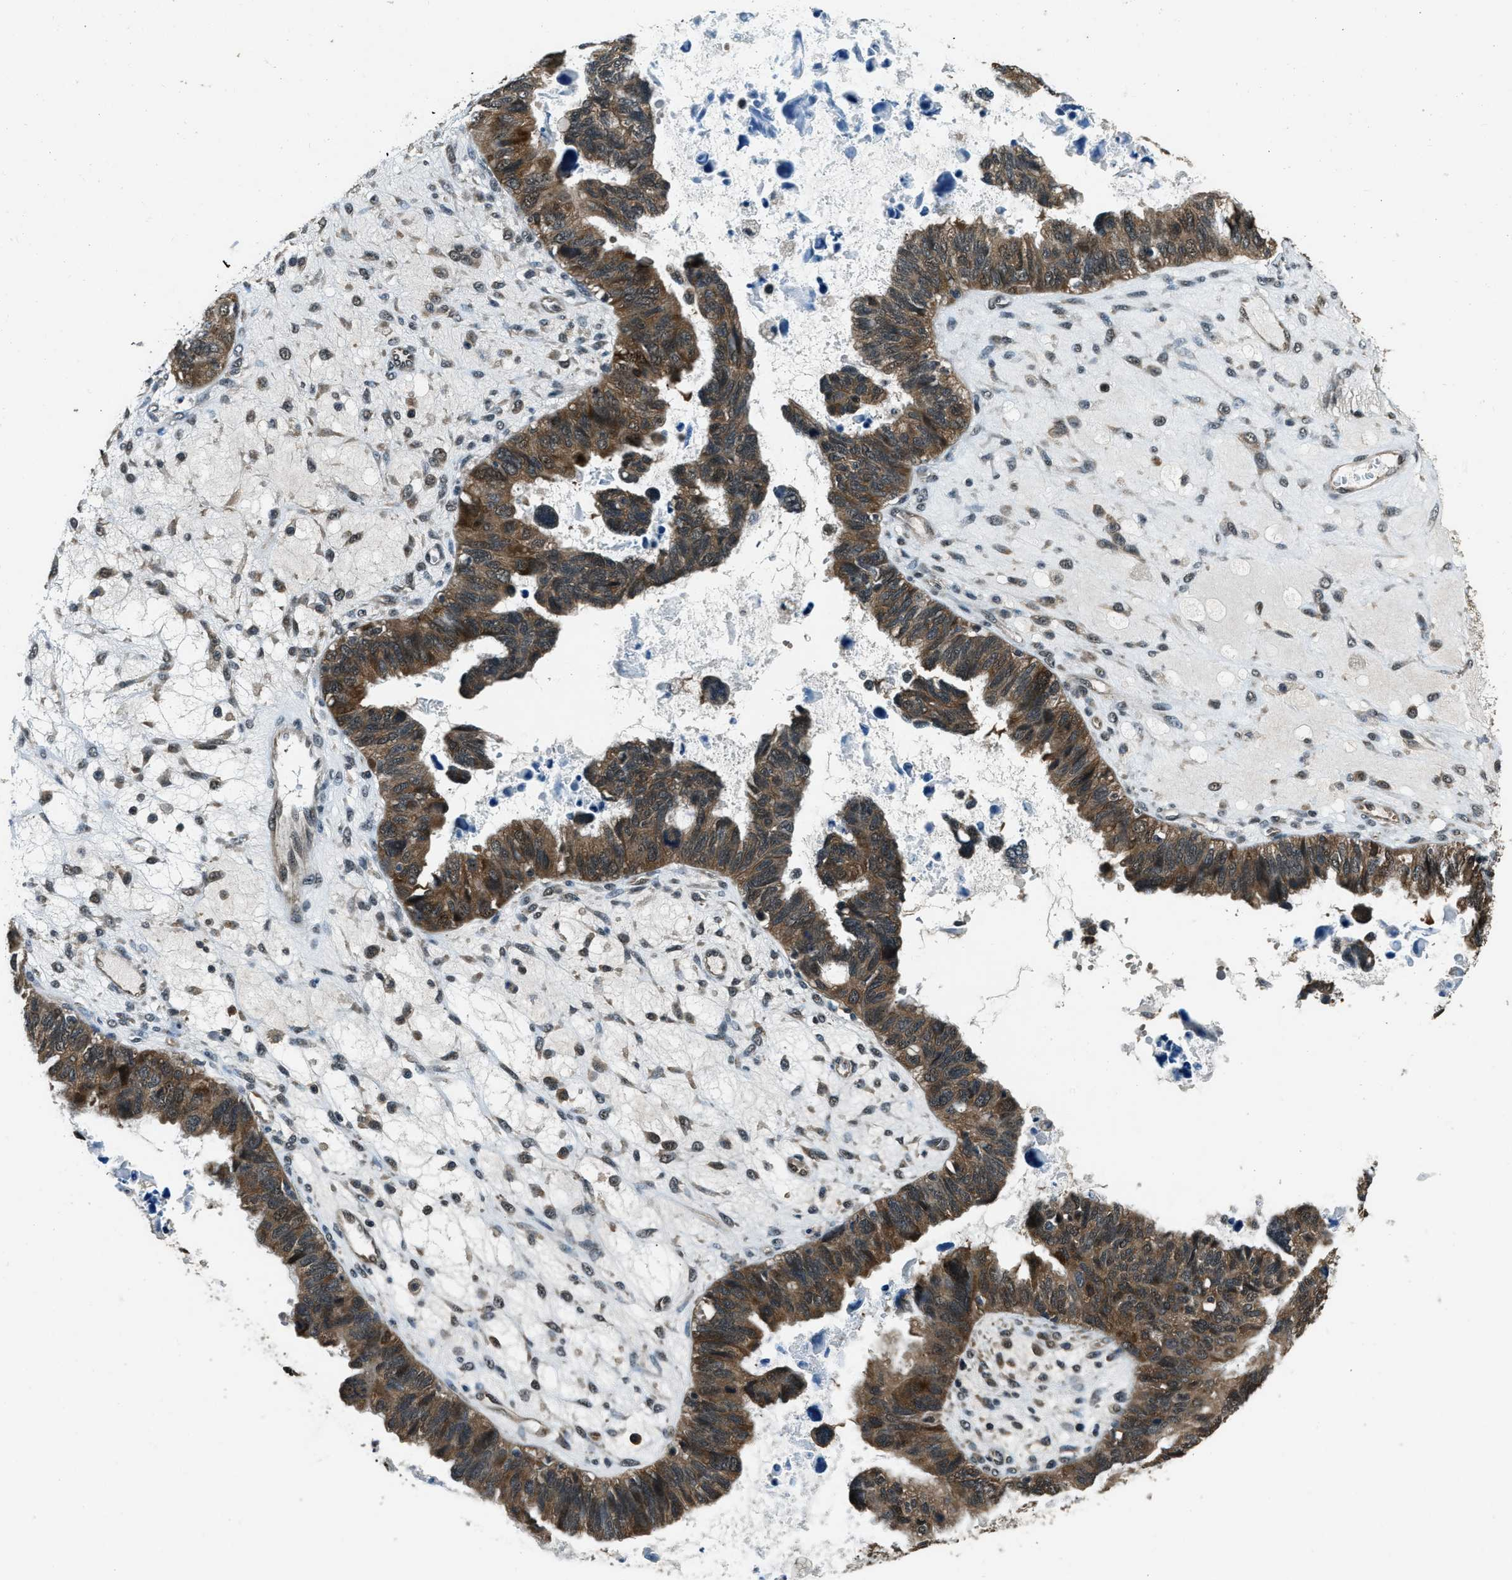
{"staining": {"intensity": "moderate", "quantity": ">75%", "location": "cytoplasmic/membranous"}, "tissue": "ovarian cancer", "cell_type": "Tumor cells", "image_type": "cancer", "snomed": [{"axis": "morphology", "description": "Cystadenocarcinoma, serous, NOS"}, {"axis": "topography", "description": "Ovary"}], "caption": "DAB immunohistochemical staining of human ovarian serous cystadenocarcinoma shows moderate cytoplasmic/membranous protein expression in approximately >75% of tumor cells.", "gene": "NUDCD3", "patient": {"sex": "female", "age": 79}}